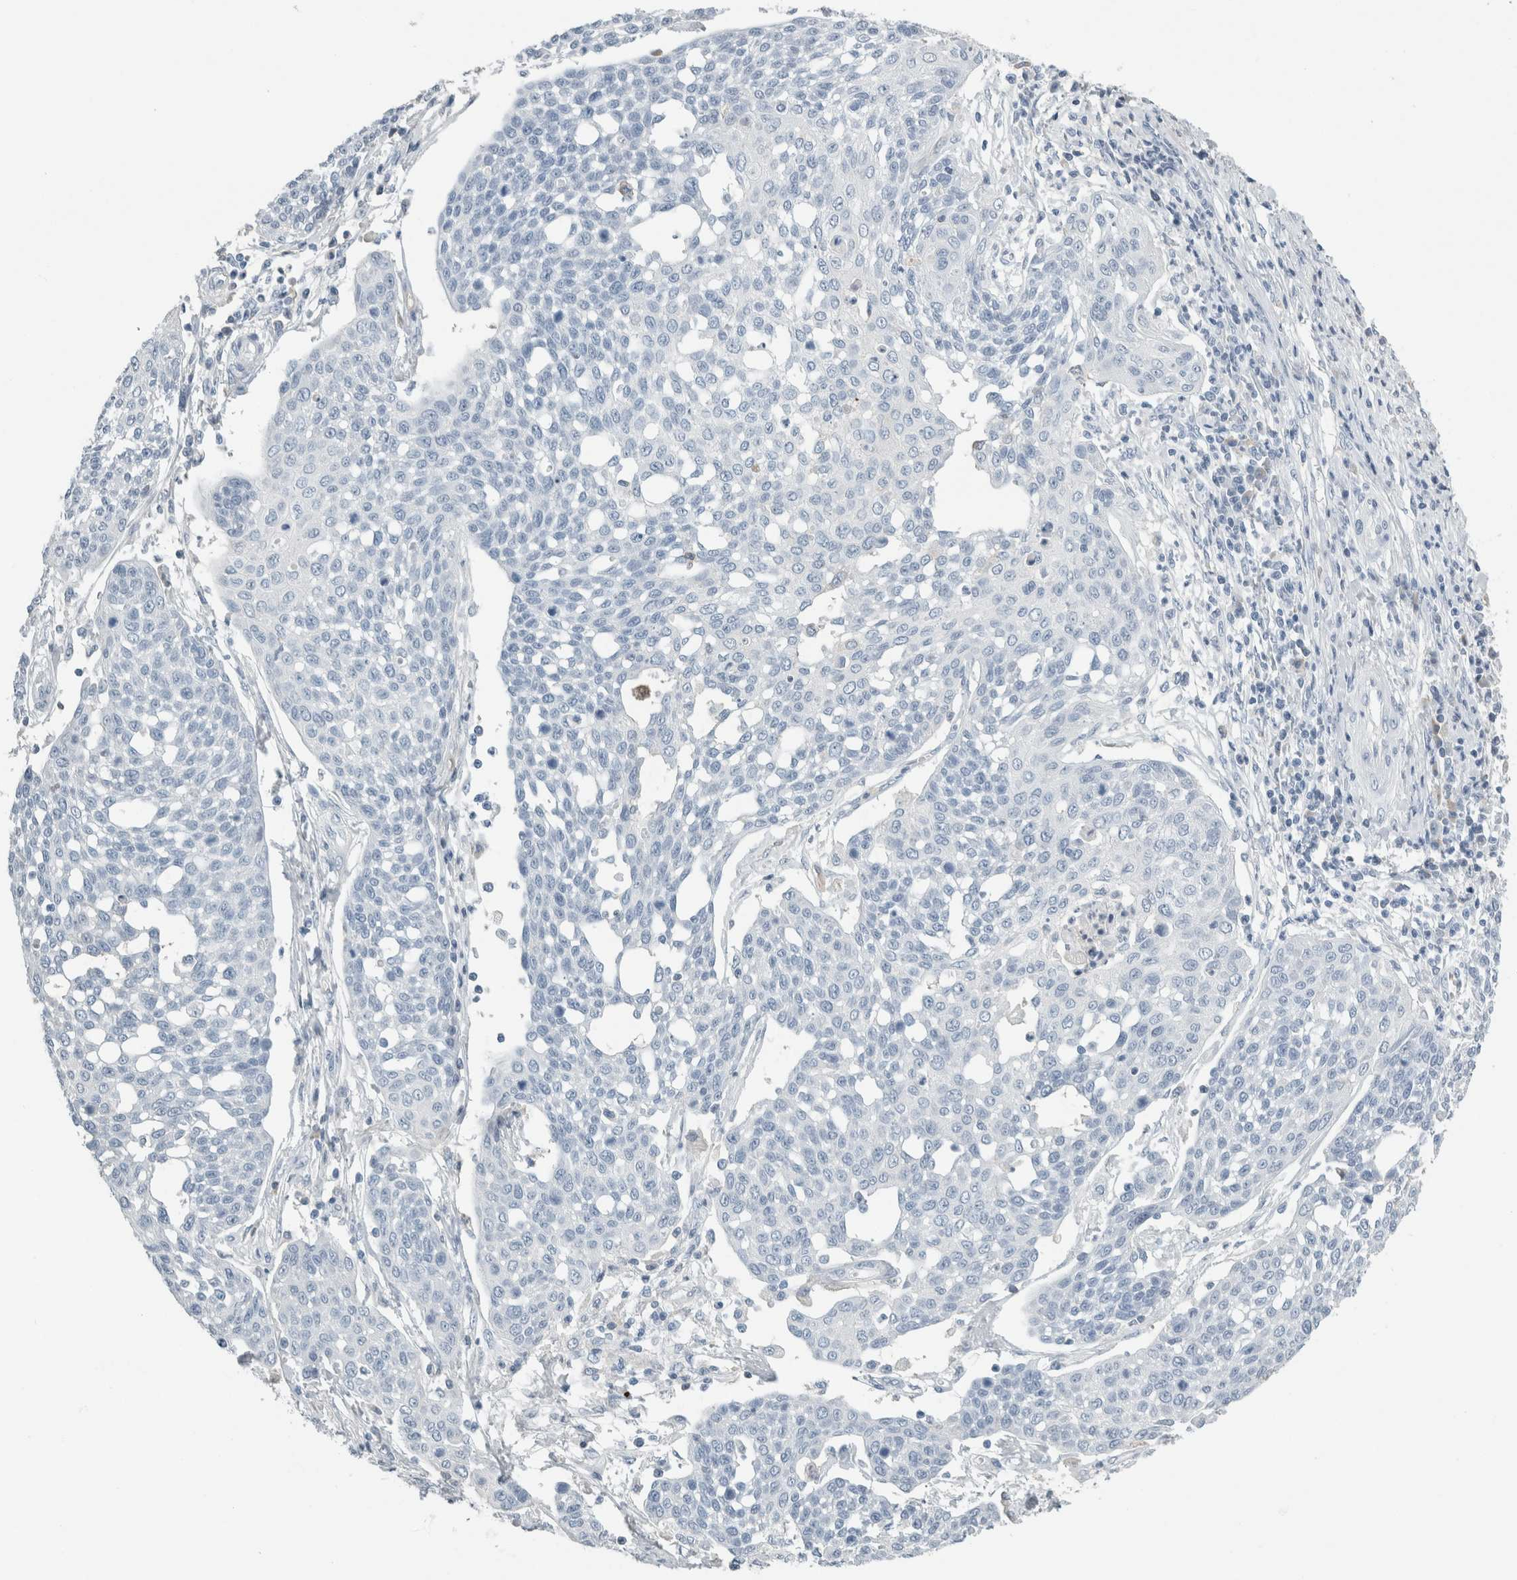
{"staining": {"intensity": "negative", "quantity": "none", "location": "none"}, "tissue": "cervical cancer", "cell_type": "Tumor cells", "image_type": "cancer", "snomed": [{"axis": "morphology", "description": "Squamous cell carcinoma, NOS"}, {"axis": "topography", "description": "Cervix"}], "caption": "This is an immunohistochemistry (IHC) photomicrograph of cervical cancer. There is no expression in tumor cells.", "gene": "TSPAN8", "patient": {"sex": "female", "age": 34}}